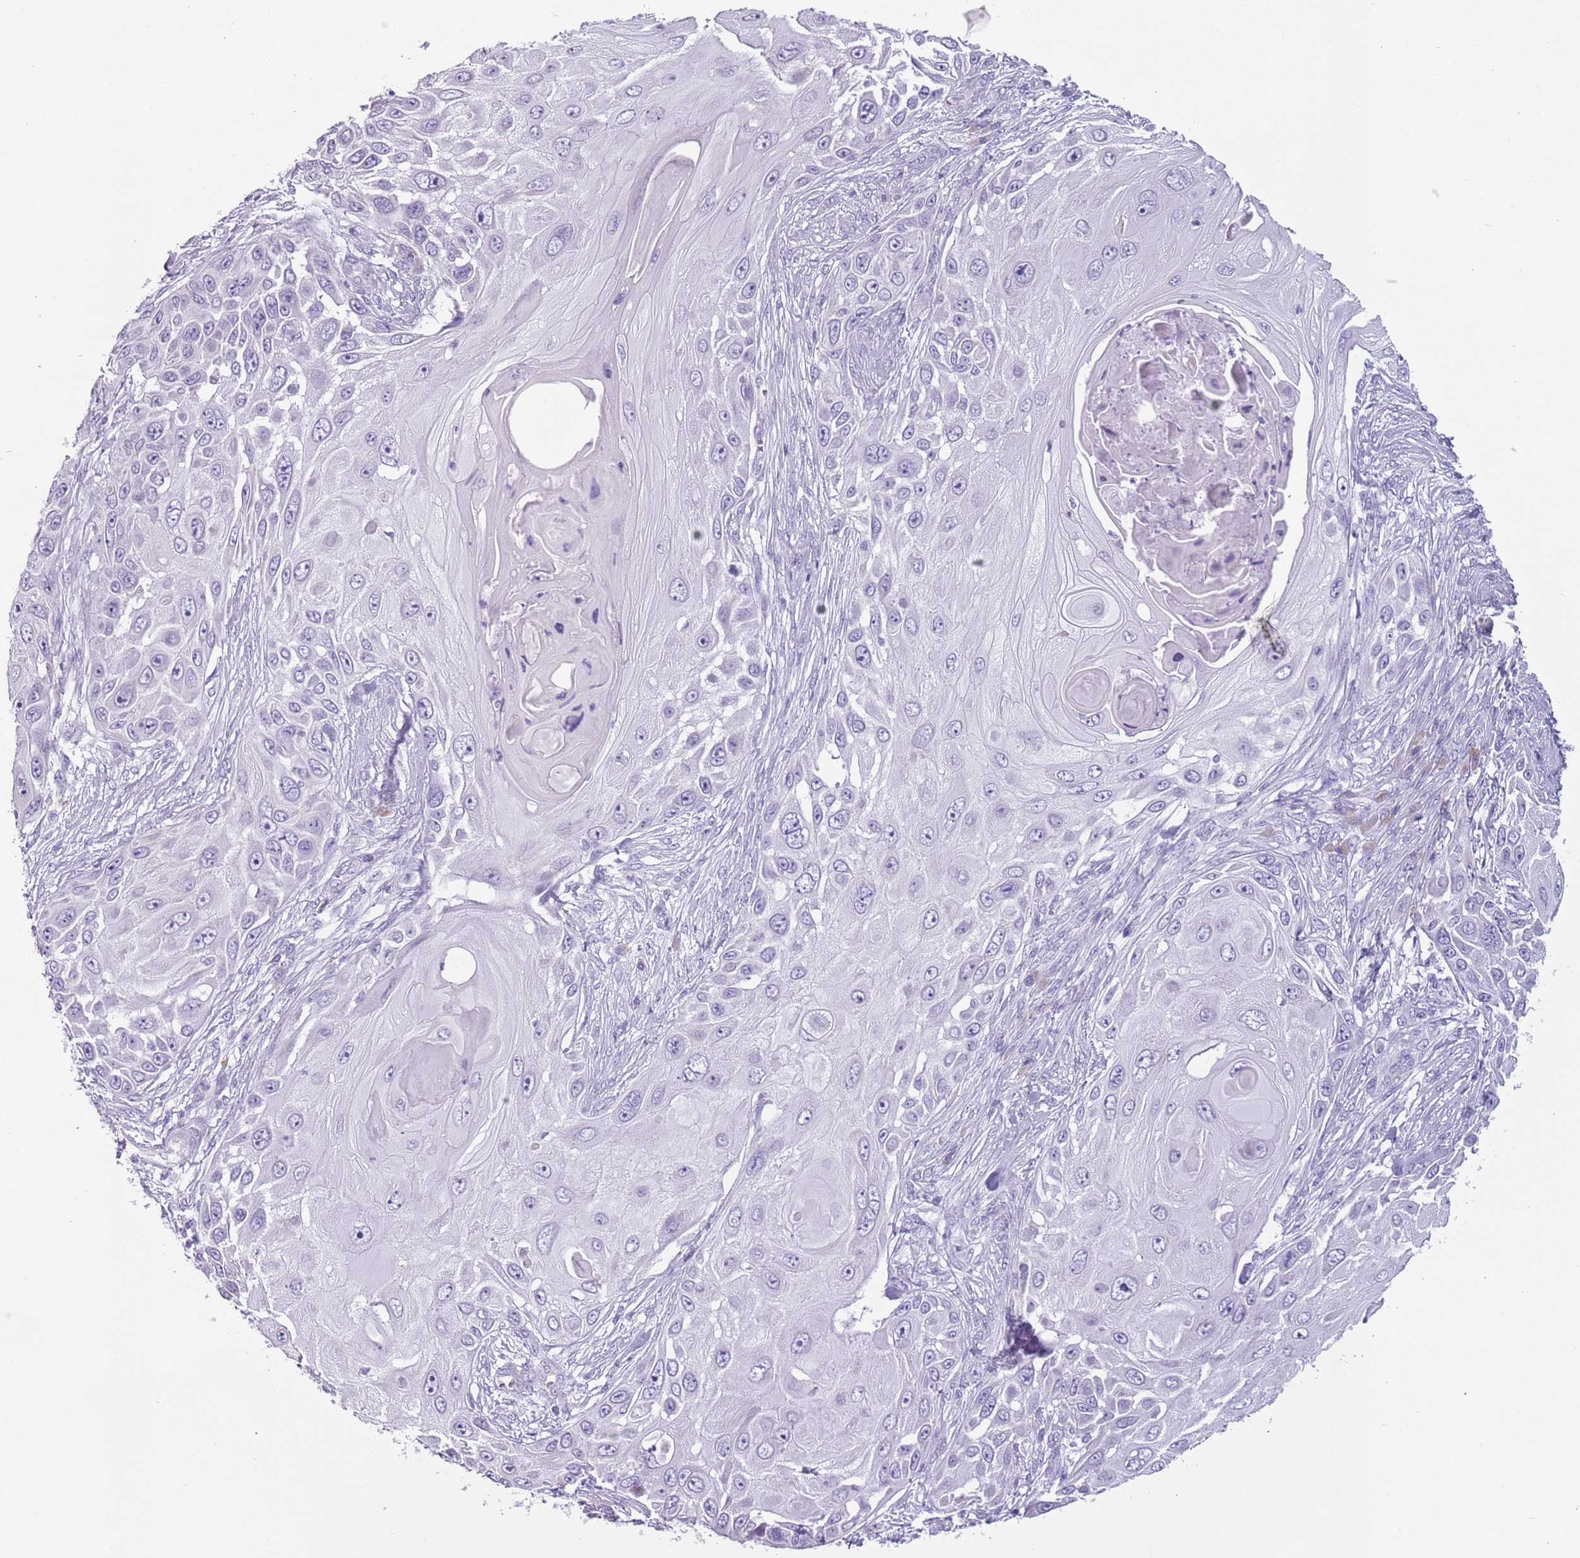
{"staining": {"intensity": "negative", "quantity": "none", "location": "none"}, "tissue": "skin cancer", "cell_type": "Tumor cells", "image_type": "cancer", "snomed": [{"axis": "morphology", "description": "Squamous cell carcinoma, NOS"}, {"axis": "topography", "description": "Skin"}], "caption": "Skin squamous cell carcinoma stained for a protein using immunohistochemistry reveals no positivity tumor cells.", "gene": "HYOU1", "patient": {"sex": "female", "age": 44}}